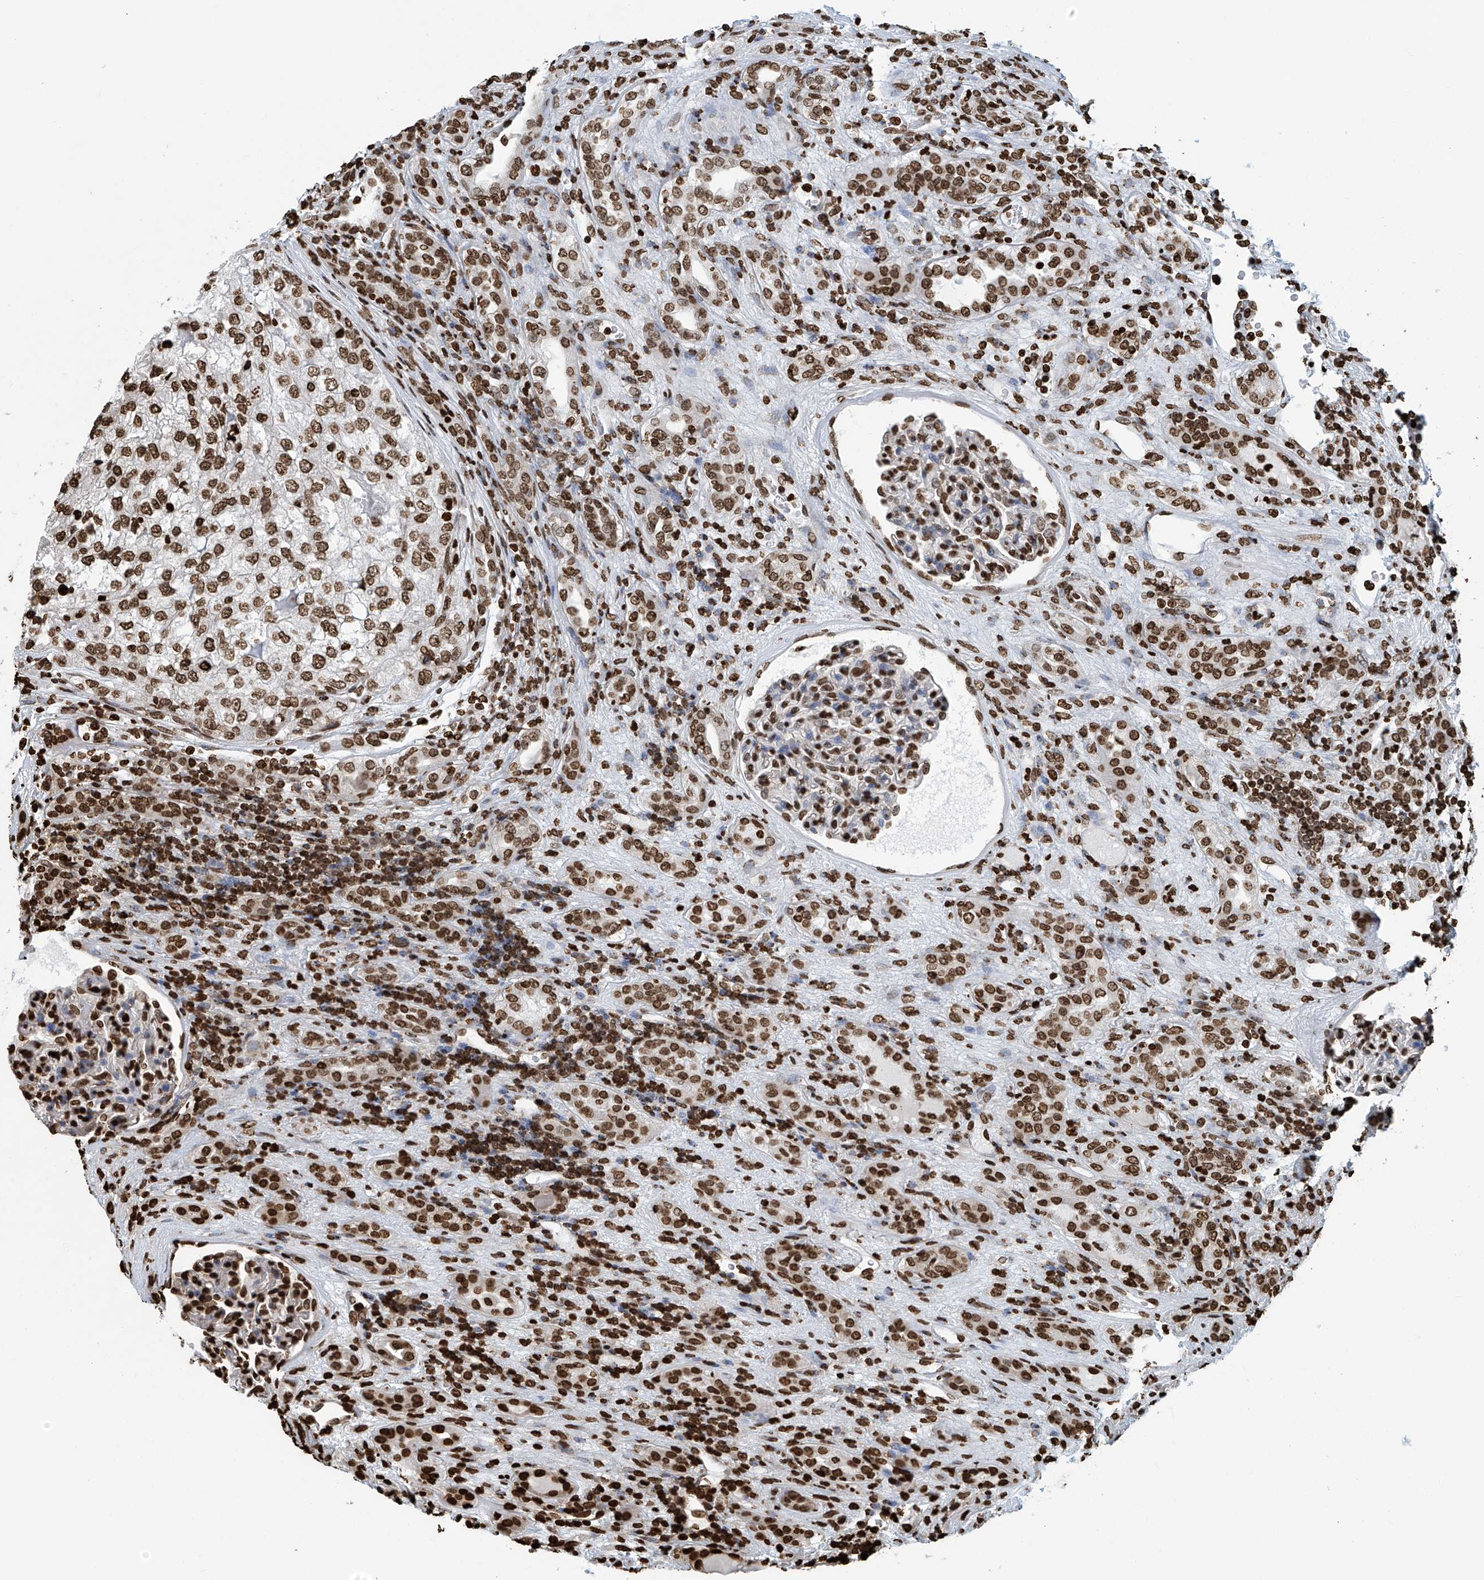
{"staining": {"intensity": "strong", "quantity": ">75%", "location": "nuclear"}, "tissue": "renal cancer", "cell_type": "Tumor cells", "image_type": "cancer", "snomed": [{"axis": "morphology", "description": "Adenocarcinoma, NOS"}, {"axis": "topography", "description": "Kidney"}], "caption": "The photomicrograph exhibits staining of renal adenocarcinoma, revealing strong nuclear protein positivity (brown color) within tumor cells. Nuclei are stained in blue.", "gene": "DPPA2", "patient": {"sex": "female", "age": 54}}